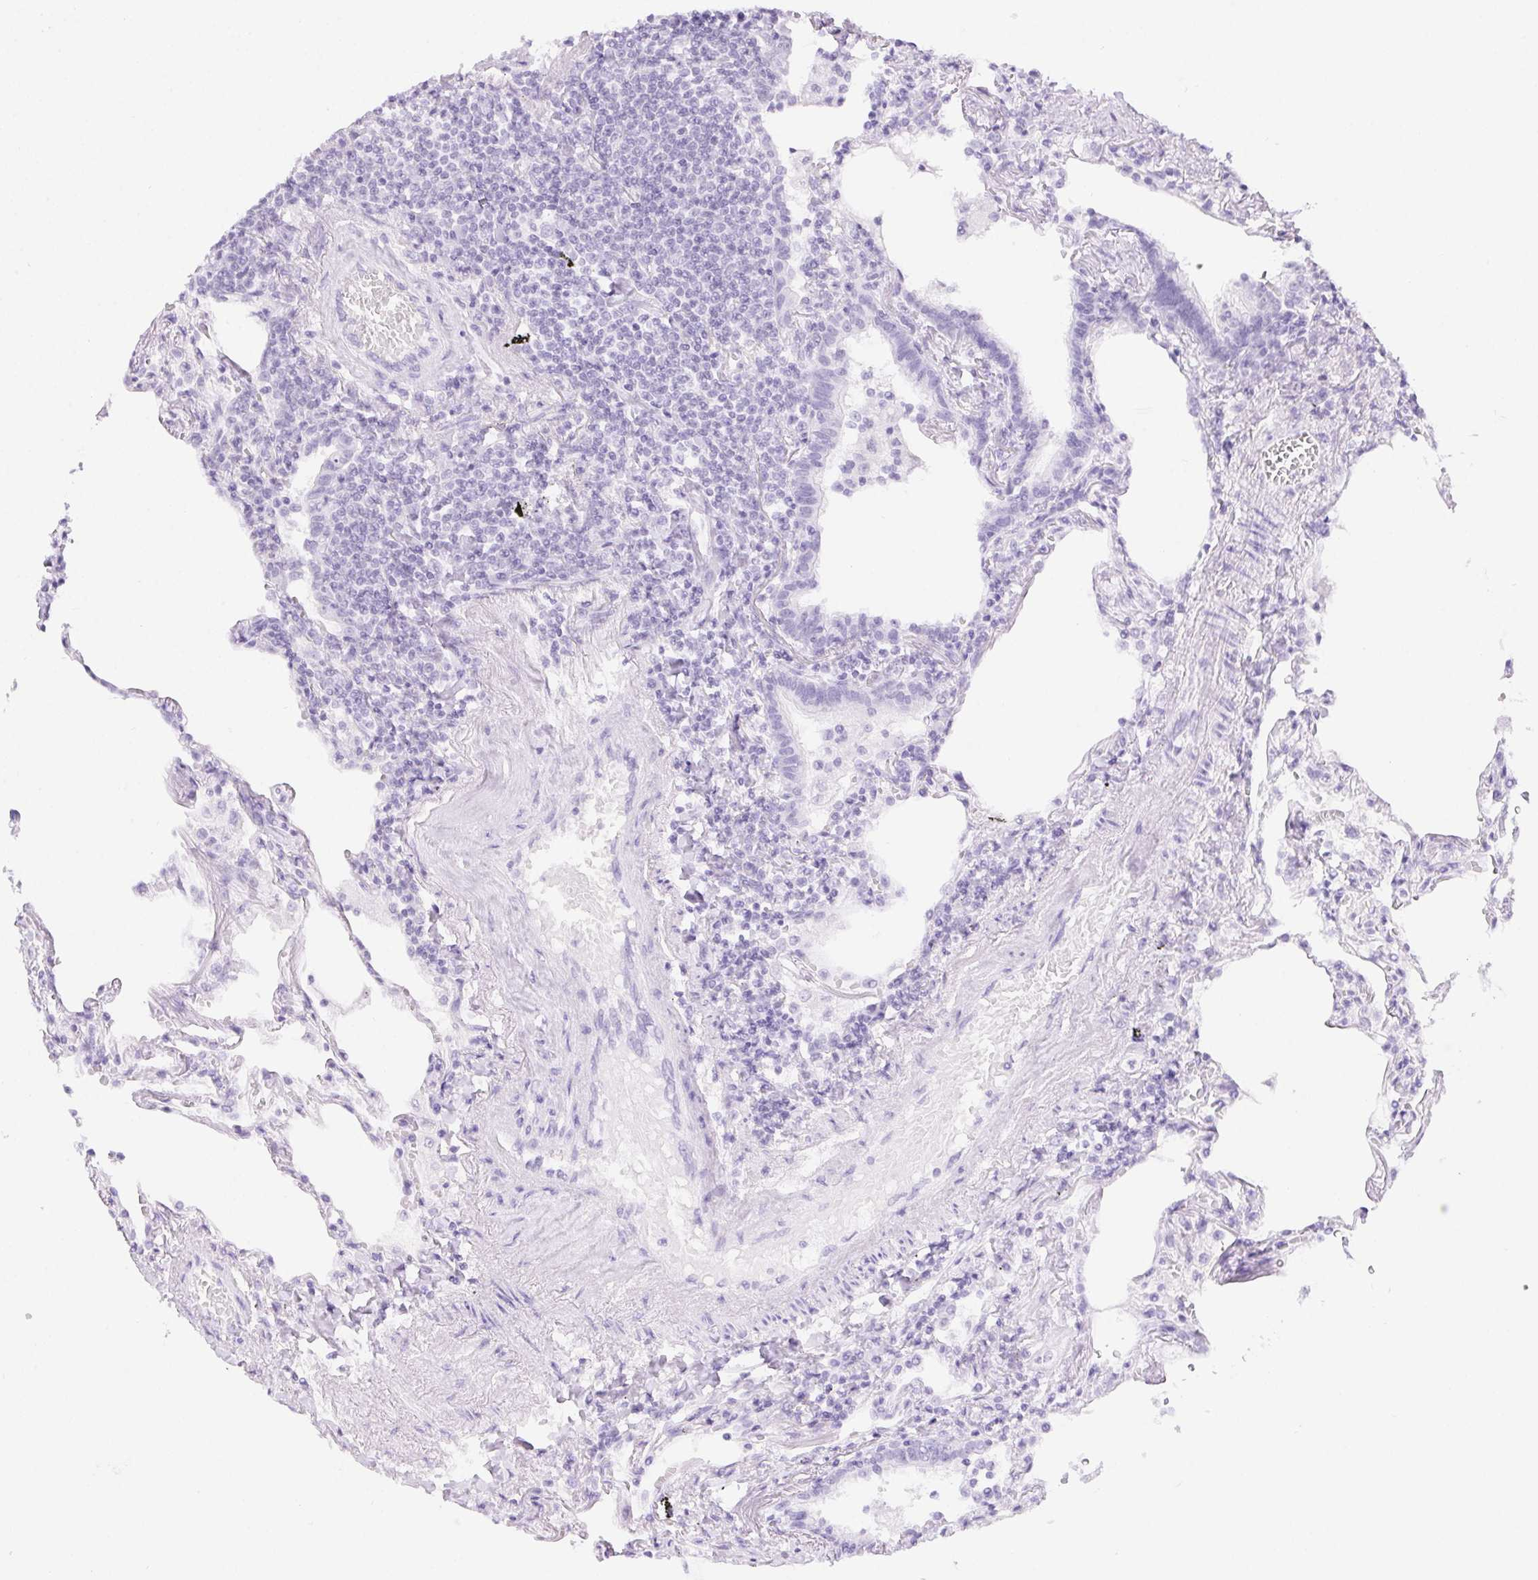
{"staining": {"intensity": "negative", "quantity": "none", "location": "none"}, "tissue": "lymphoma", "cell_type": "Tumor cells", "image_type": "cancer", "snomed": [{"axis": "morphology", "description": "Malignant lymphoma, non-Hodgkin's type, Low grade"}, {"axis": "topography", "description": "Lung"}], "caption": "DAB (3,3'-diaminobenzidine) immunohistochemical staining of lymphoma reveals no significant positivity in tumor cells.", "gene": "DDX17", "patient": {"sex": "female", "age": 71}}